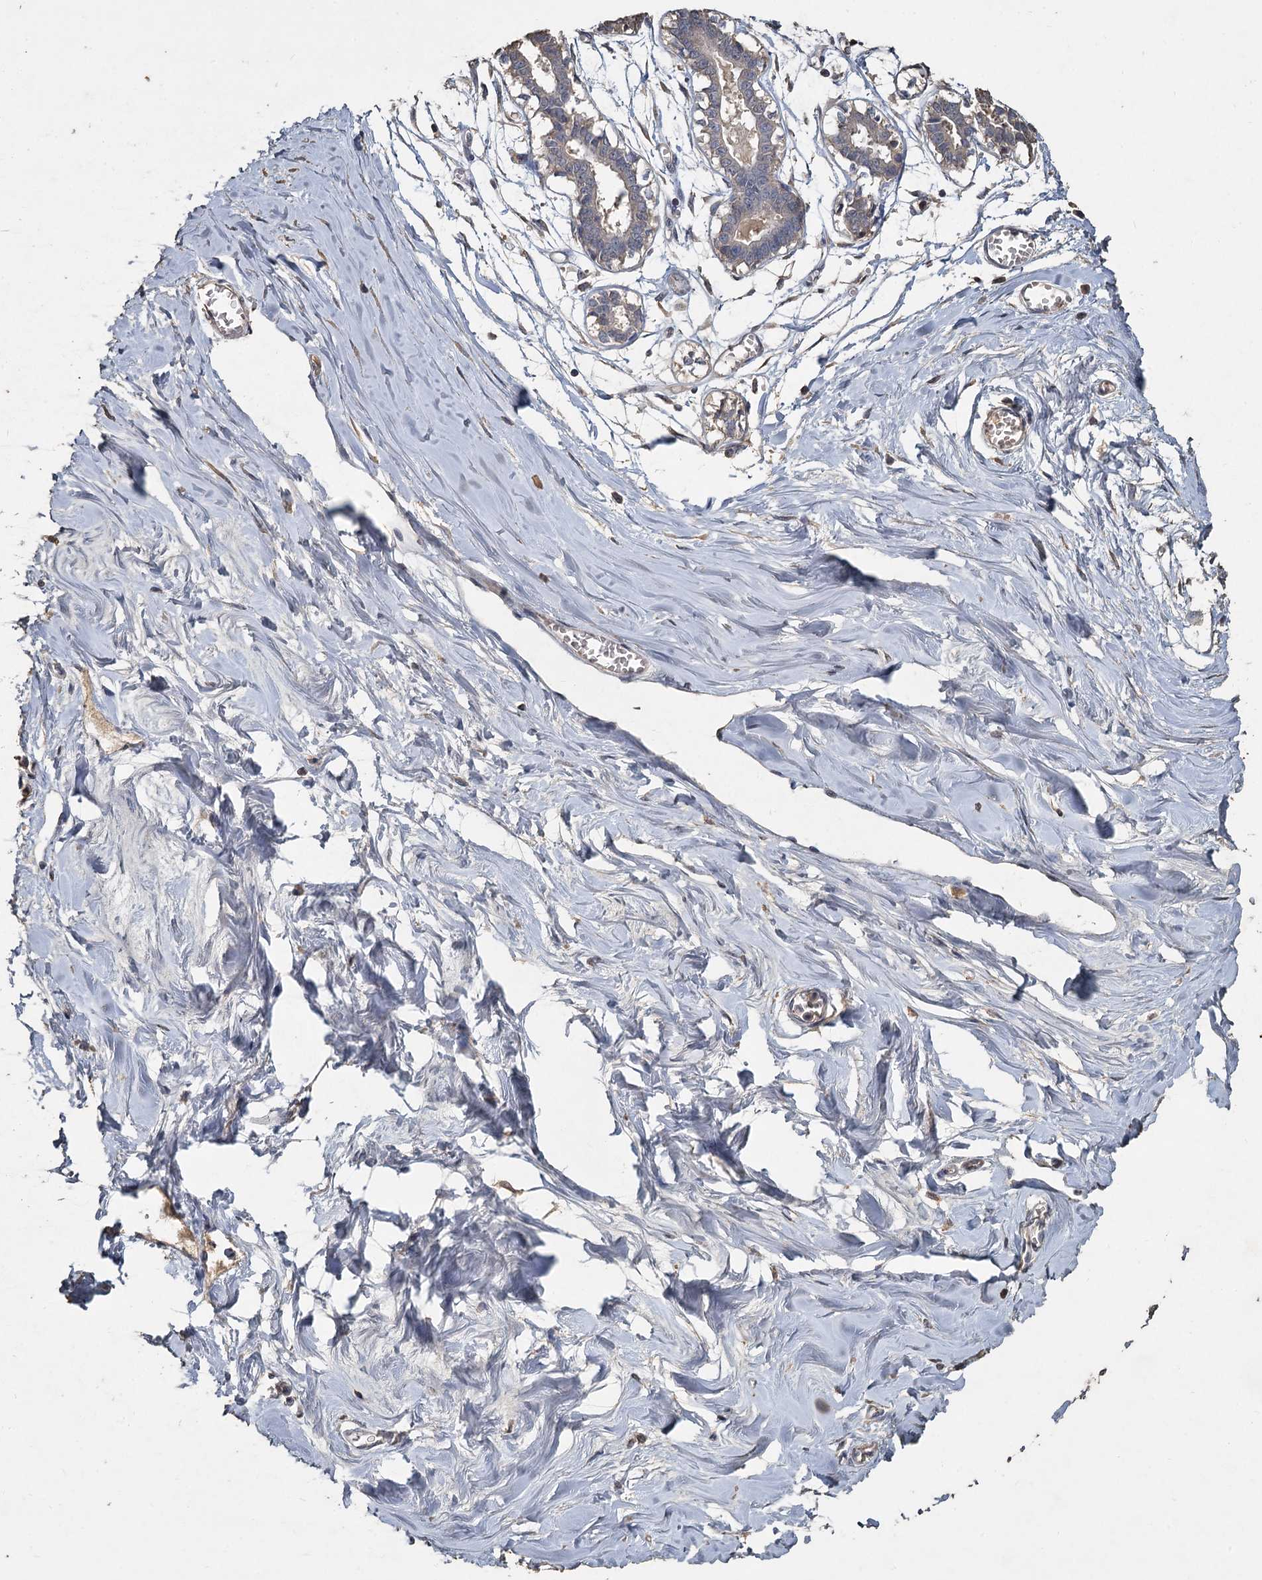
{"staining": {"intensity": "negative", "quantity": "none", "location": "none"}, "tissue": "breast", "cell_type": "Adipocytes", "image_type": "normal", "snomed": [{"axis": "morphology", "description": "Normal tissue, NOS"}, {"axis": "topography", "description": "Breast"}], "caption": "Immunohistochemical staining of unremarkable human breast shows no significant positivity in adipocytes.", "gene": "CCDC61", "patient": {"sex": "female", "age": 27}}